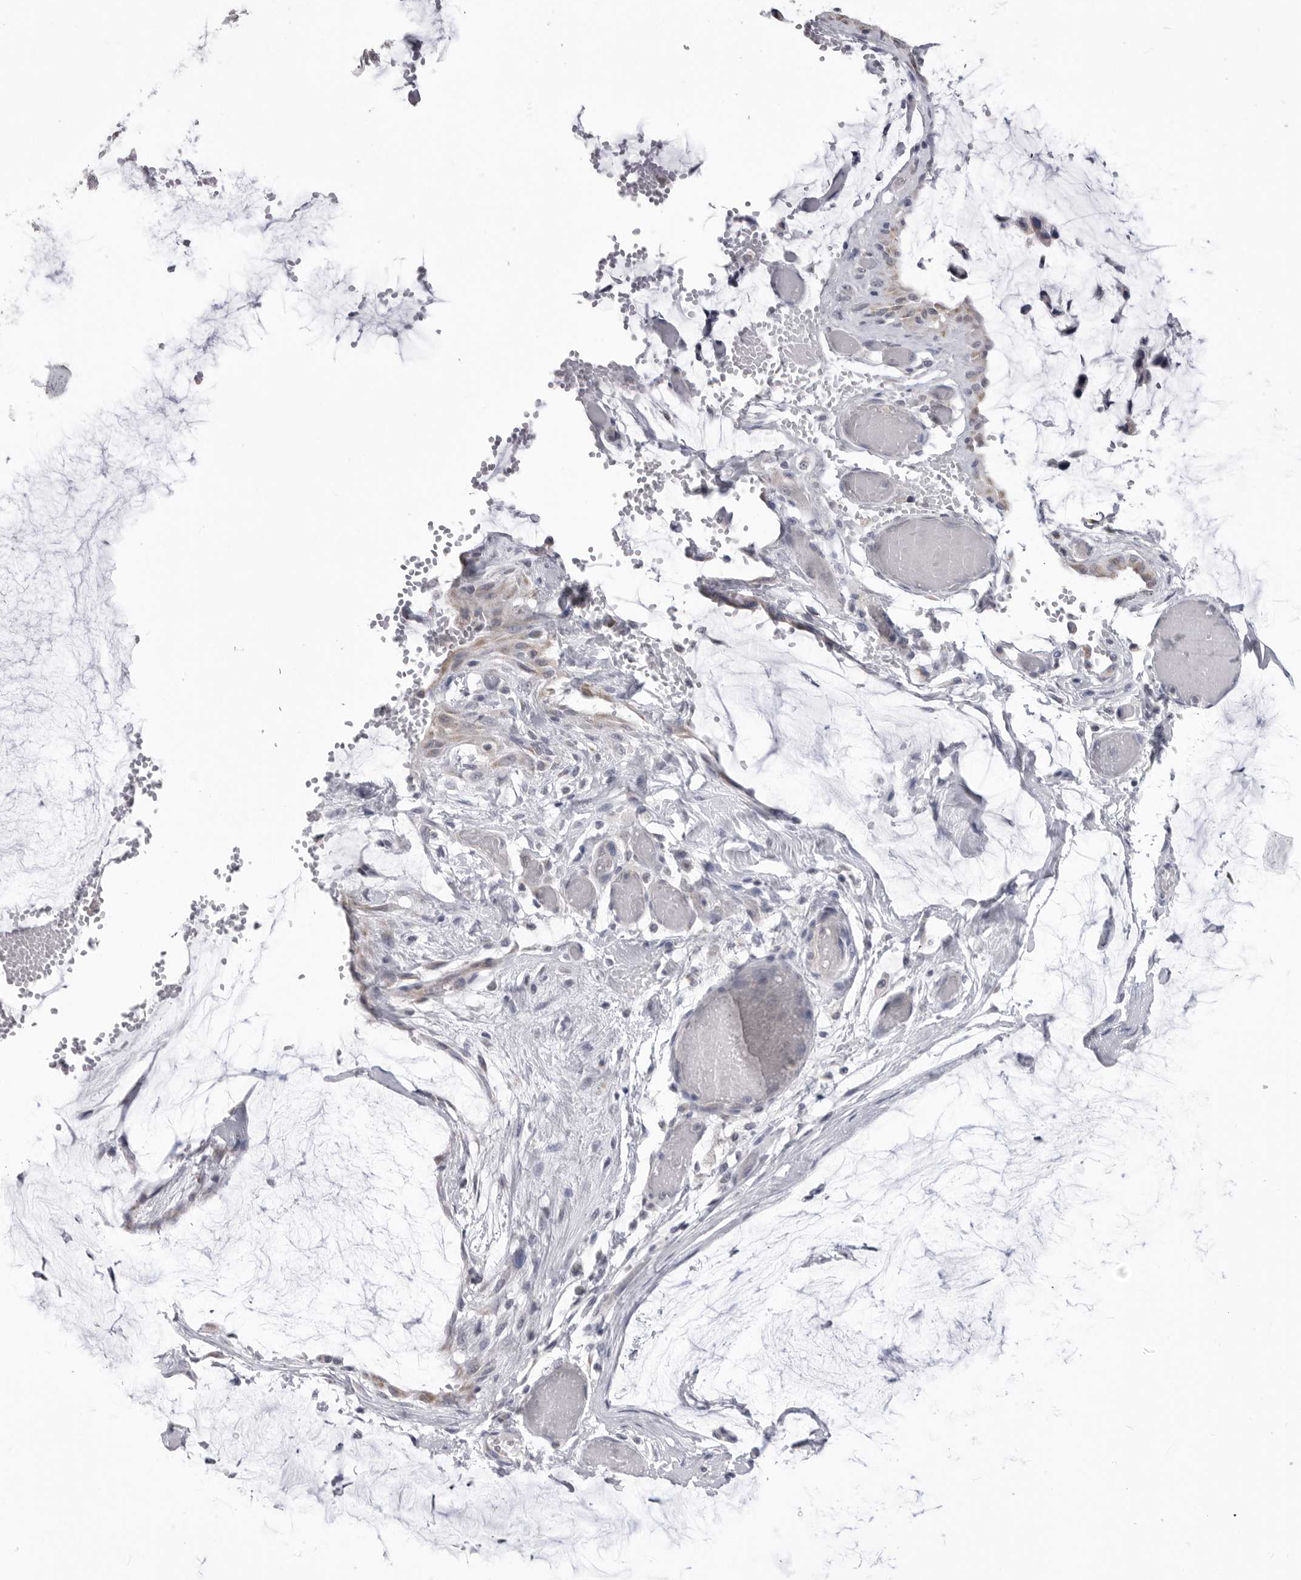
{"staining": {"intensity": "negative", "quantity": "none", "location": "none"}, "tissue": "ovarian cancer", "cell_type": "Tumor cells", "image_type": "cancer", "snomed": [{"axis": "morphology", "description": "Cystadenocarcinoma, mucinous, NOS"}, {"axis": "topography", "description": "Ovary"}], "caption": "A high-resolution image shows immunohistochemistry staining of ovarian cancer, which exhibits no significant staining in tumor cells.", "gene": "FH", "patient": {"sex": "female", "age": 39}}